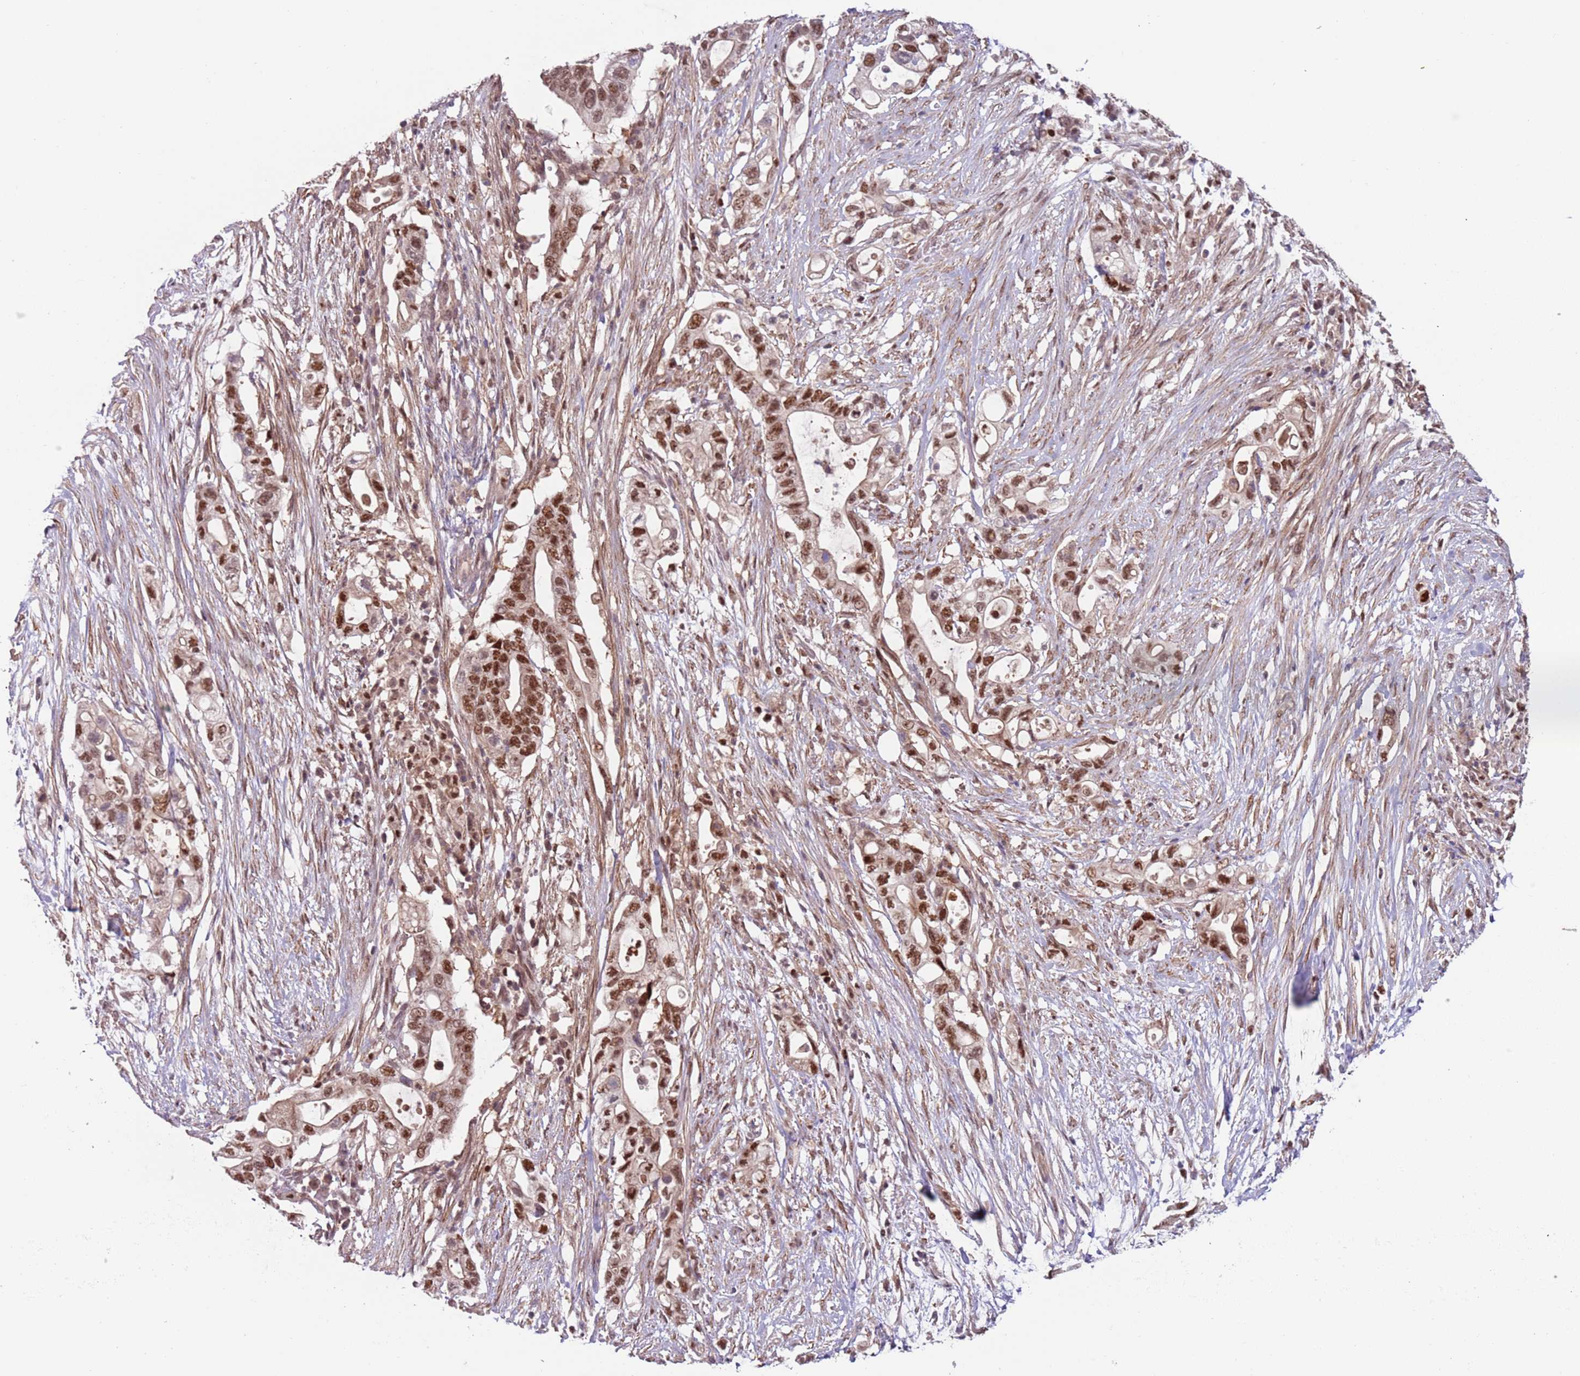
{"staining": {"intensity": "strong", "quantity": ">75%", "location": "nuclear"}, "tissue": "pancreatic cancer", "cell_type": "Tumor cells", "image_type": "cancer", "snomed": [{"axis": "morphology", "description": "Adenocarcinoma, NOS"}, {"axis": "topography", "description": "Pancreas"}], "caption": "Pancreatic cancer (adenocarcinoma) stained with a protein marker displays strong staining in tumor cells.", "gene": "RMND5B", "patient": {"sex": "female", "age": 72}}